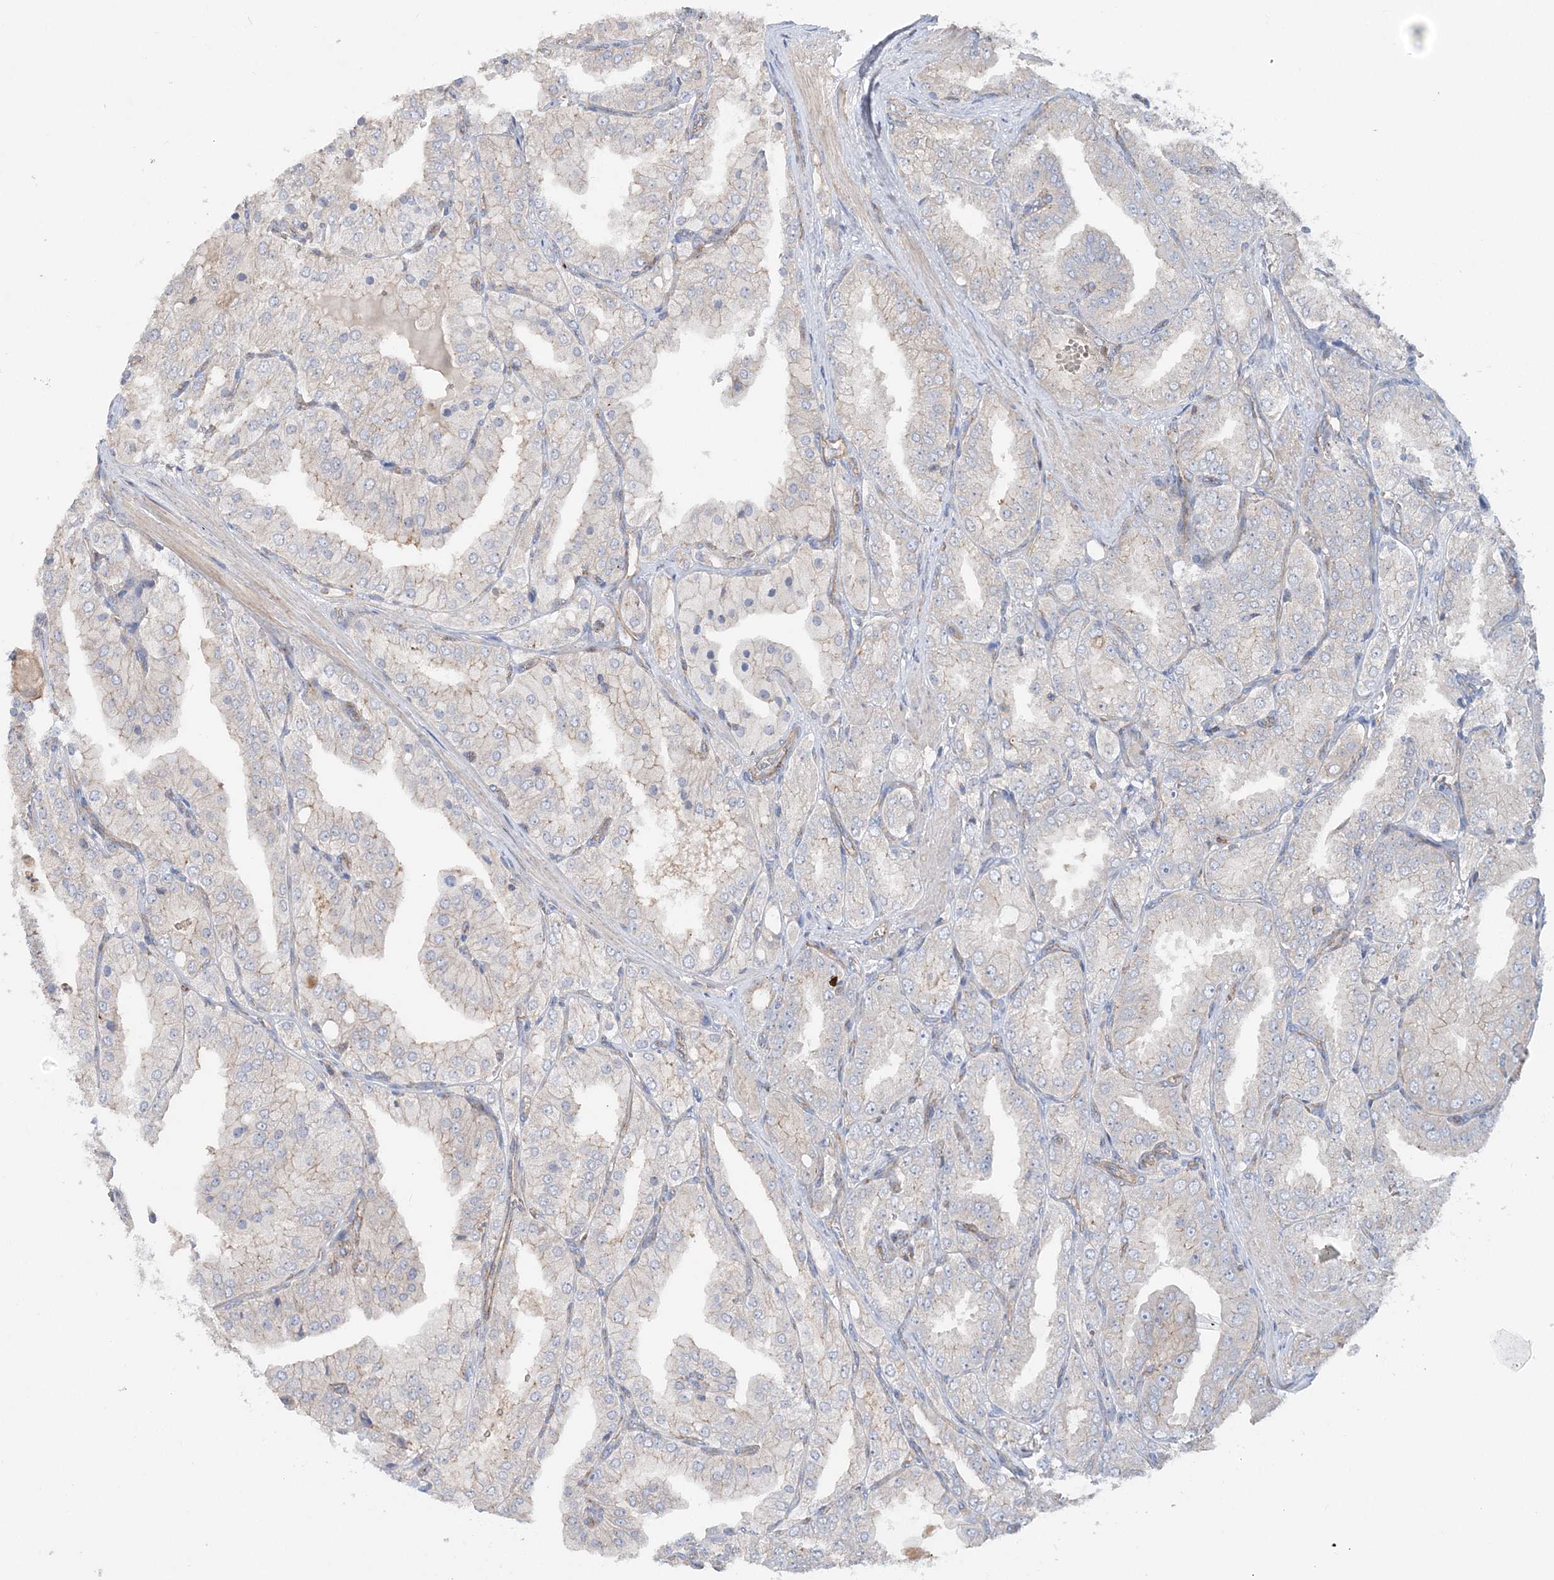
{"staining": {"intensity": "moderate", "quantity": "<25%", "location": "cytoplasmic/membranous"}, "tissue": "prostate cancer", "cell_type": "Tumor cells", "image_type": "cancer", "snomed": [{"axis": "morphology", "description": "Adenocarcinoma, High grade"}, {"axis": "topography", "description": "Prostate"}], "caption": "This is a histology image of IHC staining of prostate high-grade adenocarcinoma, which shows moderate expression in the cytoplasmic/membranous of tumor cells.", "gene": "PIGC", "patient": {"sex": "male", "age": 50}}